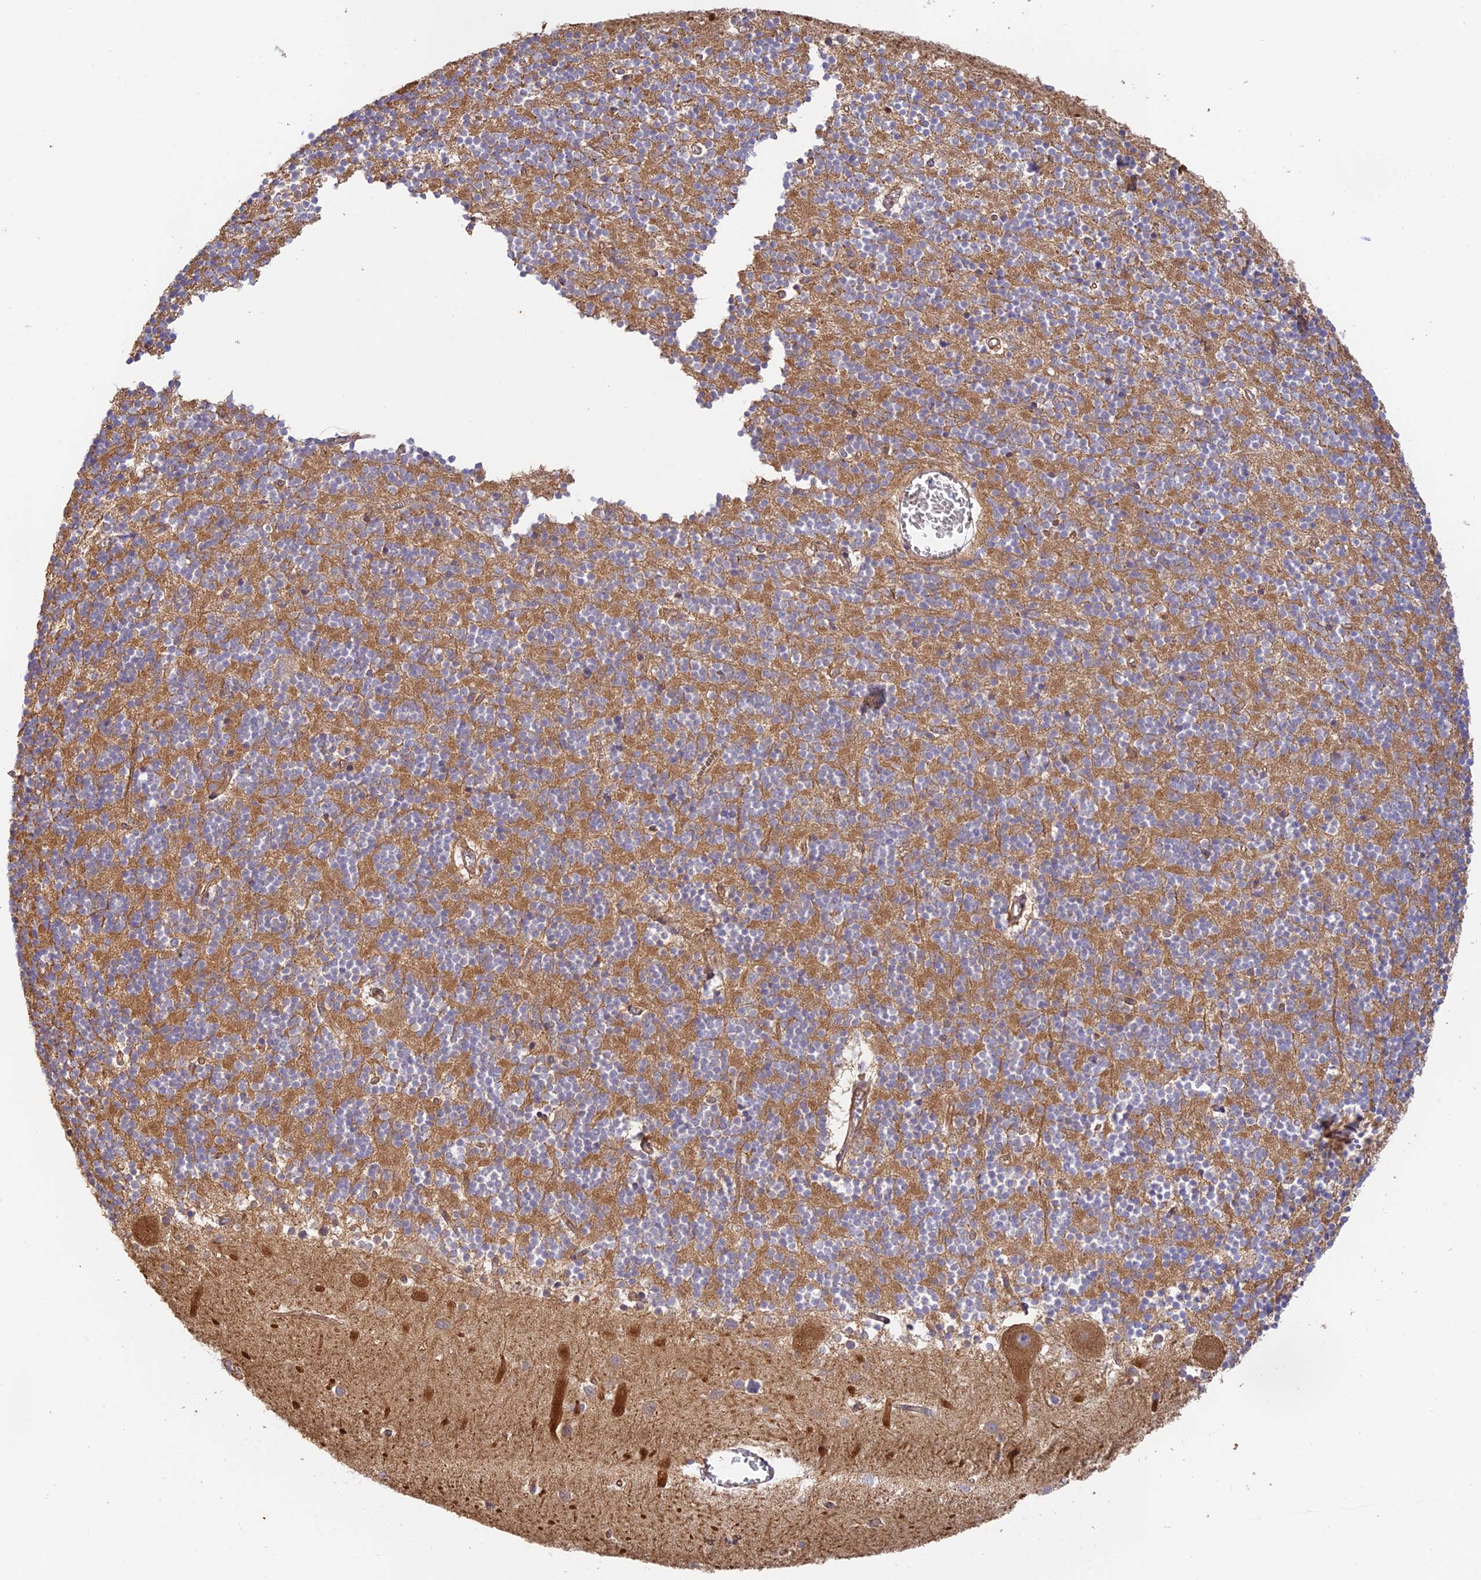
{"staining": {"intensity": "moderate", "quantity": ">75%", "location": "cytoplasmic/membranous"}, "tissue": "cerebellum", "cell_type": "Cells in granular layer", "image_type": "normal", "snomed": [{"axis": "morphology", "description": "Normal tissue, NOS"}, {"axis": "topography", "description": "Cerebellum"}], "caption": "Immunohistochemical staining of normal human cerebellum shows >75% levels of moderate cytoplasmic/membranous protein expression in about >75% of cells in granular layer.", "gene": "MYO9A", "patient": {"sex": "male", "age": 54}}